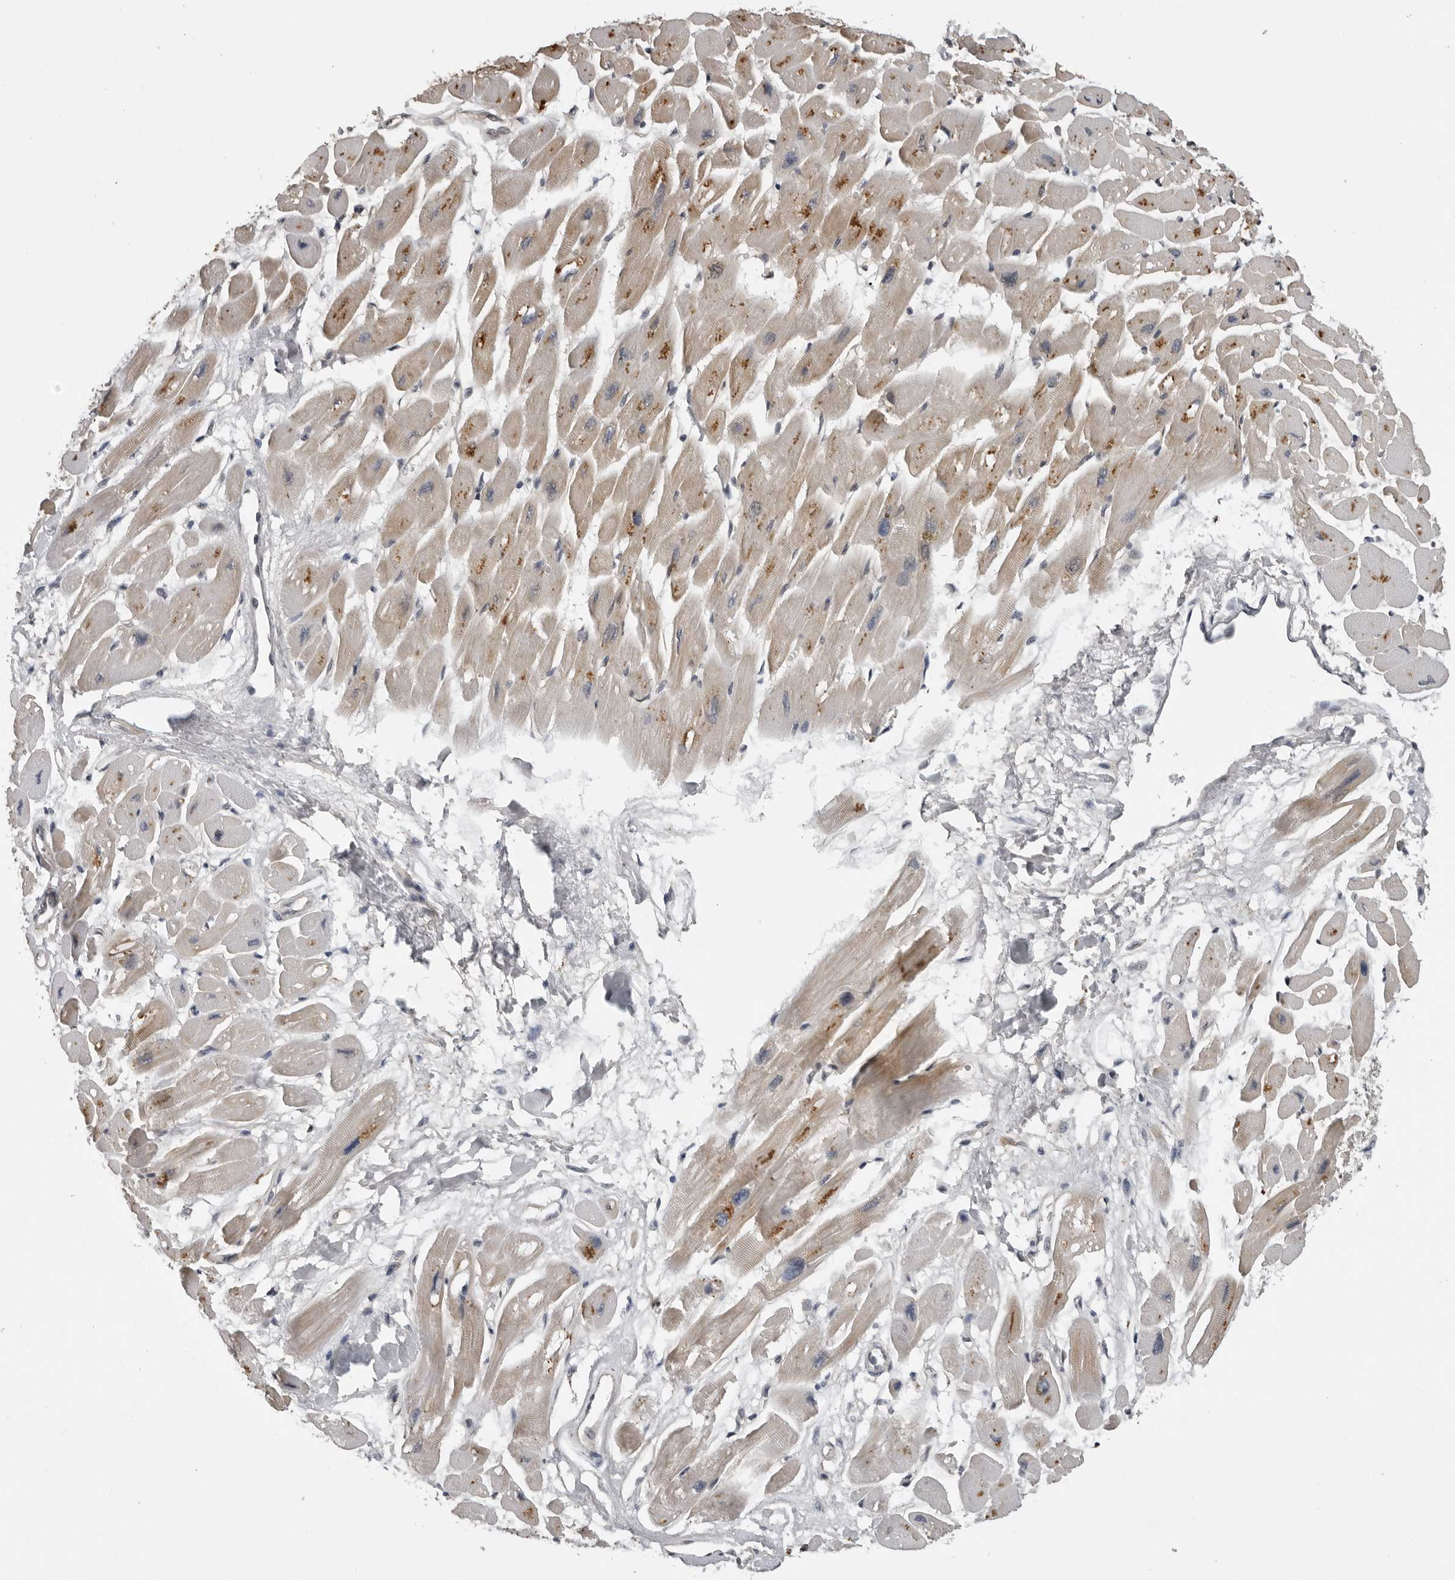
{"staining": {"intensity": "moderate", "quantity": "25%-75%", "location": "cytoplasmic/membranous"}, "tissue": "heart muscle", "cell_type": "Cardiomyocytes", "image_type": "normal", "snomed": [{"axis": "morphology", "description": "Normal tissue, NOS"}, {"axis": "topography", "description": "Heart"}], "caption": "Immunohistochemistry (DAB (3,3'-diaminobenzidine)) staining of normal heart muscle reveals moderate cytoplasmic/membranous protein staining in about 25%-75% of cardiomyocytes. (DAB (3,3'-diaminobenzidine) IHC, brown staining for protein, blue staining for nuclei).", "gene": "PRRX2", "patient": {"sex": "female", "age": 54}}